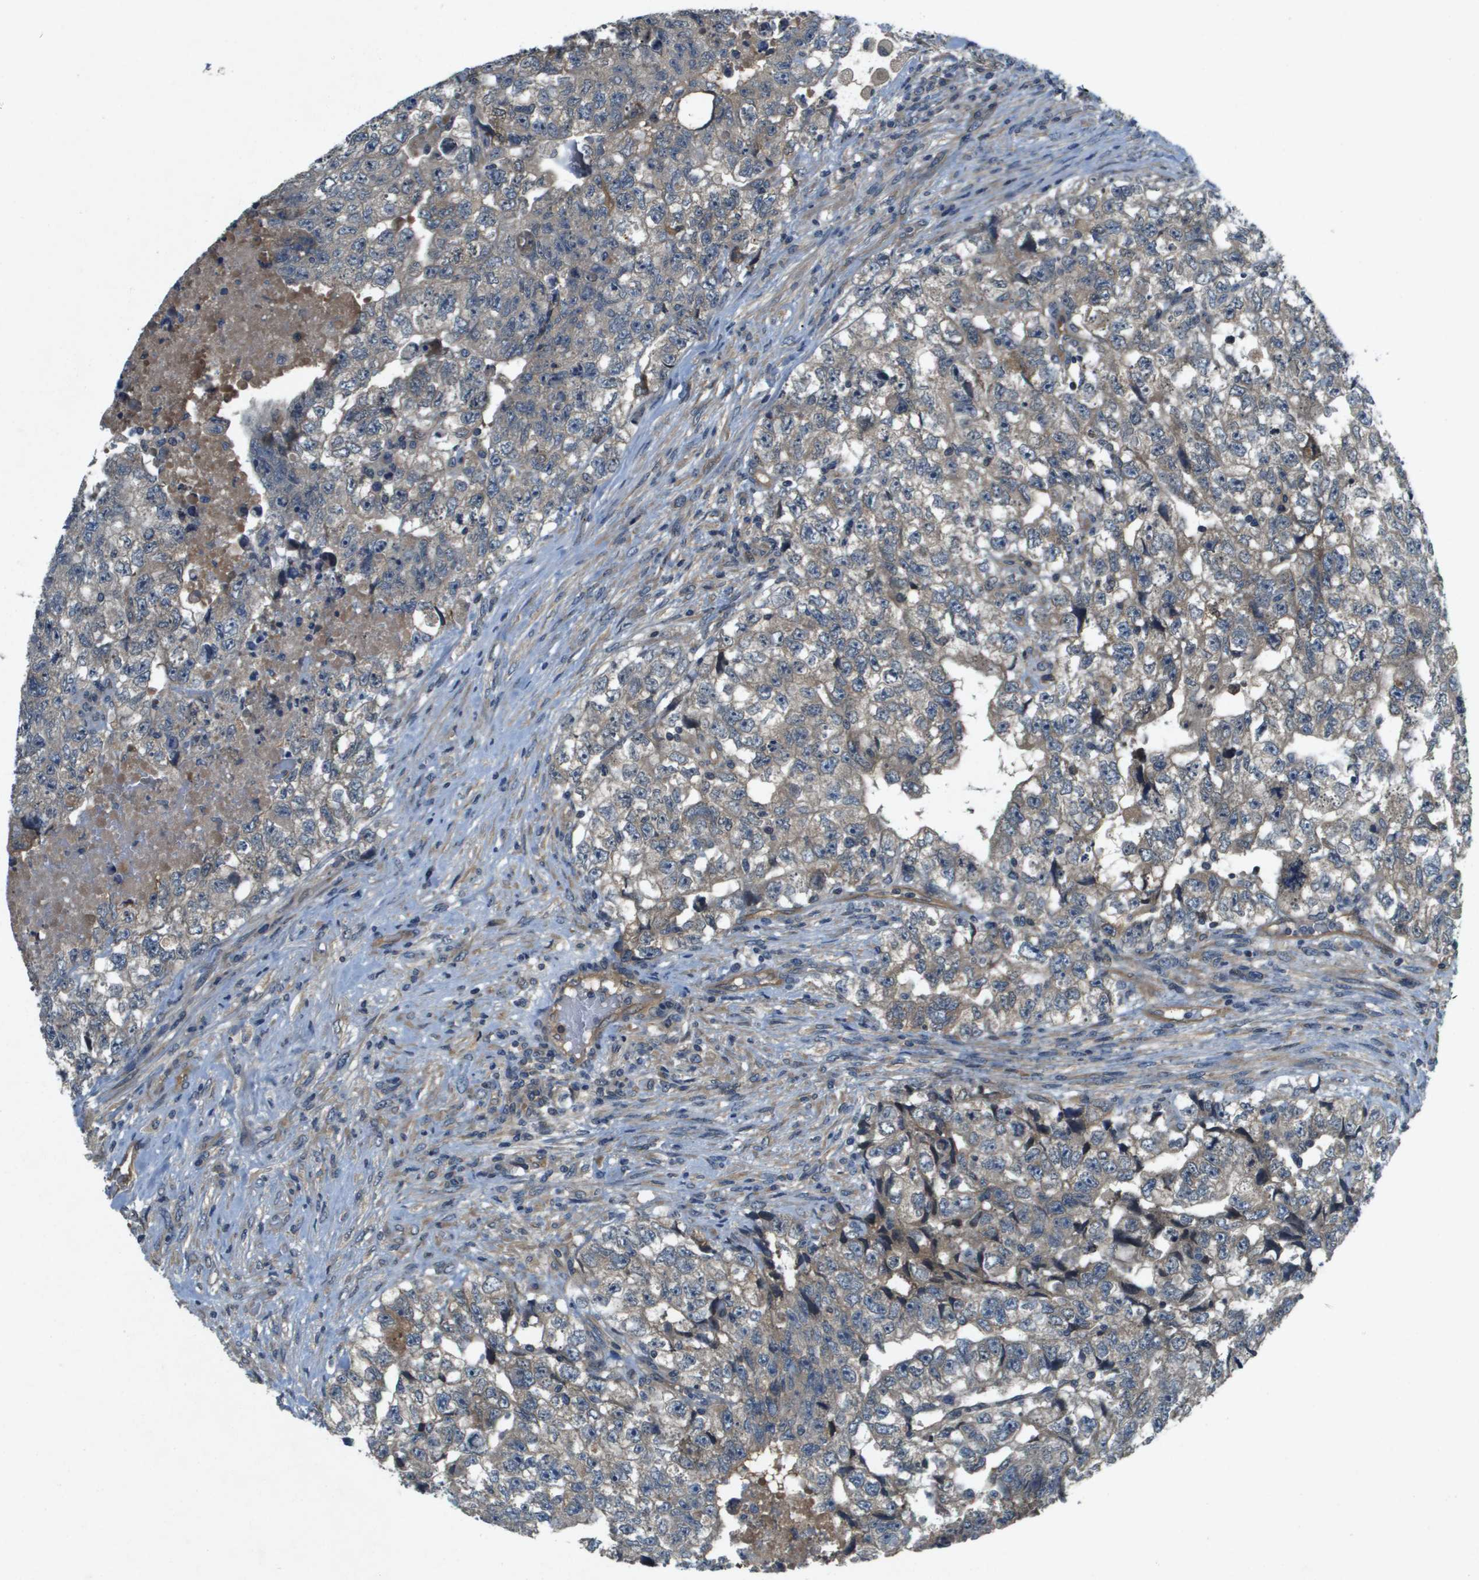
{"staining": {"intensity": "weak", "quantity": "<25%", "location": "cytoplasmic/membranous"}, "tissue": "testis cancer", "cell_type": "Tumor cells", "image_type": "cancer", "snomed": [{"axis": "morphology", "description": "Carcinoma, Embryonal, NOS"}, {"axis": "topography", "description": "Testis"}], "caption": "Testis cancer (embryonal carcinoma) was stained to show a protein in brown. There is no significant staining in tumor cells. (Stains: DAB (3,3'-diaminobenzidine) immunohistochemistry with hematoxylin counter stain, Microscopy: brightfield microscopy at high magnification).", "gene": "PGAP3", "patient": {"sex": "male", "age": 36}}